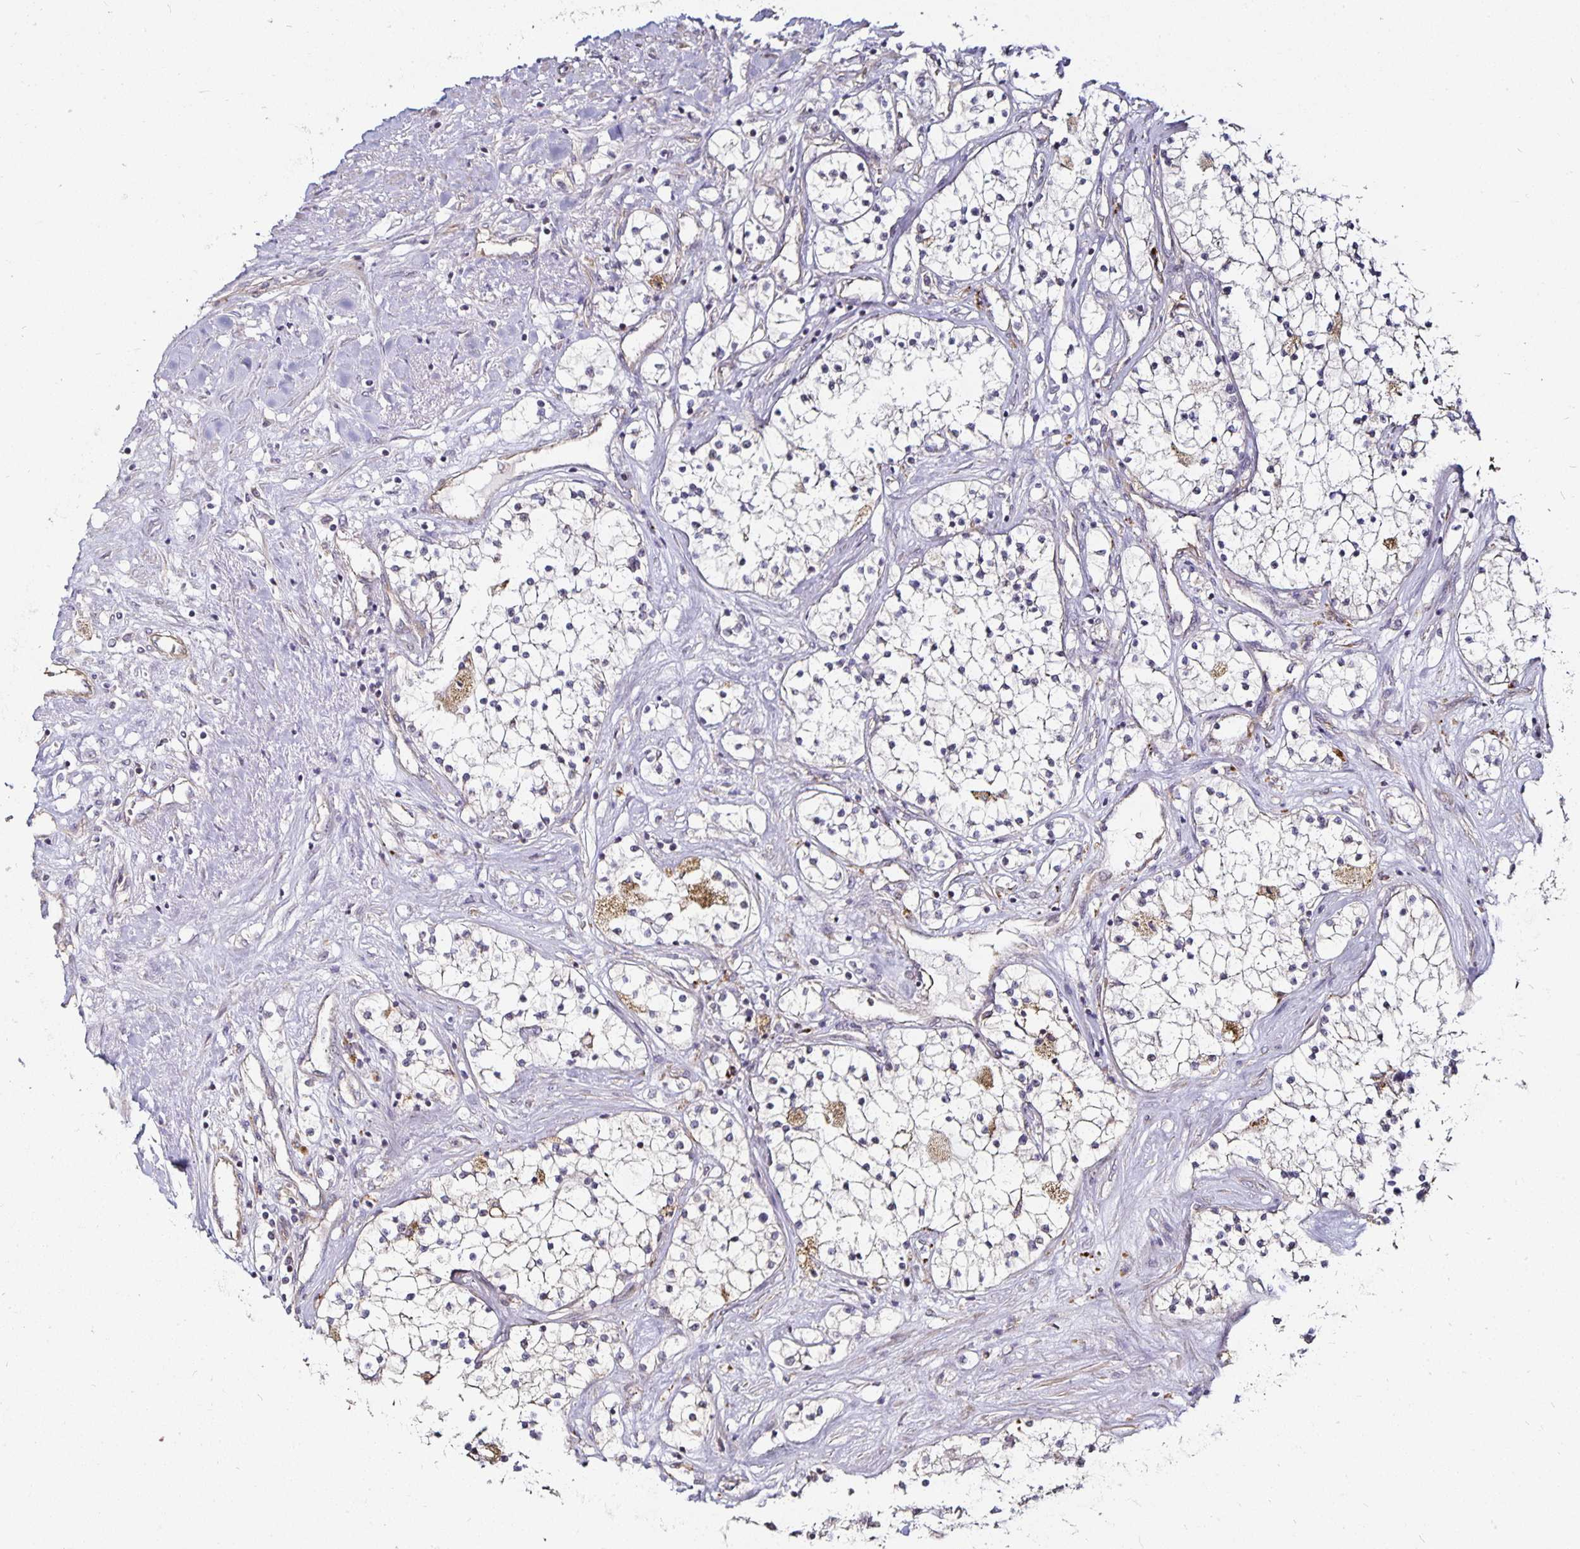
{"staining": {"intensity": "weak", "quantity": "<25%", "location": "cytoplasmic/membranous"}, "tissue": "renal cancer", "cell_type": "Tumor cells", "image_type": "cancer", "snomed": [{"axis": "morphology", "description": "Adenocarcinoma, NOS"}, {"axis": "topography", "description": "Kidney"}], "caption": "The immunohistochemistry photomicrograph has no significant expression in tumor cells of renal adenocarcinoma tissue.", "gene": "CYP27A1", "patient": {"sex": "male", "age": 68}}